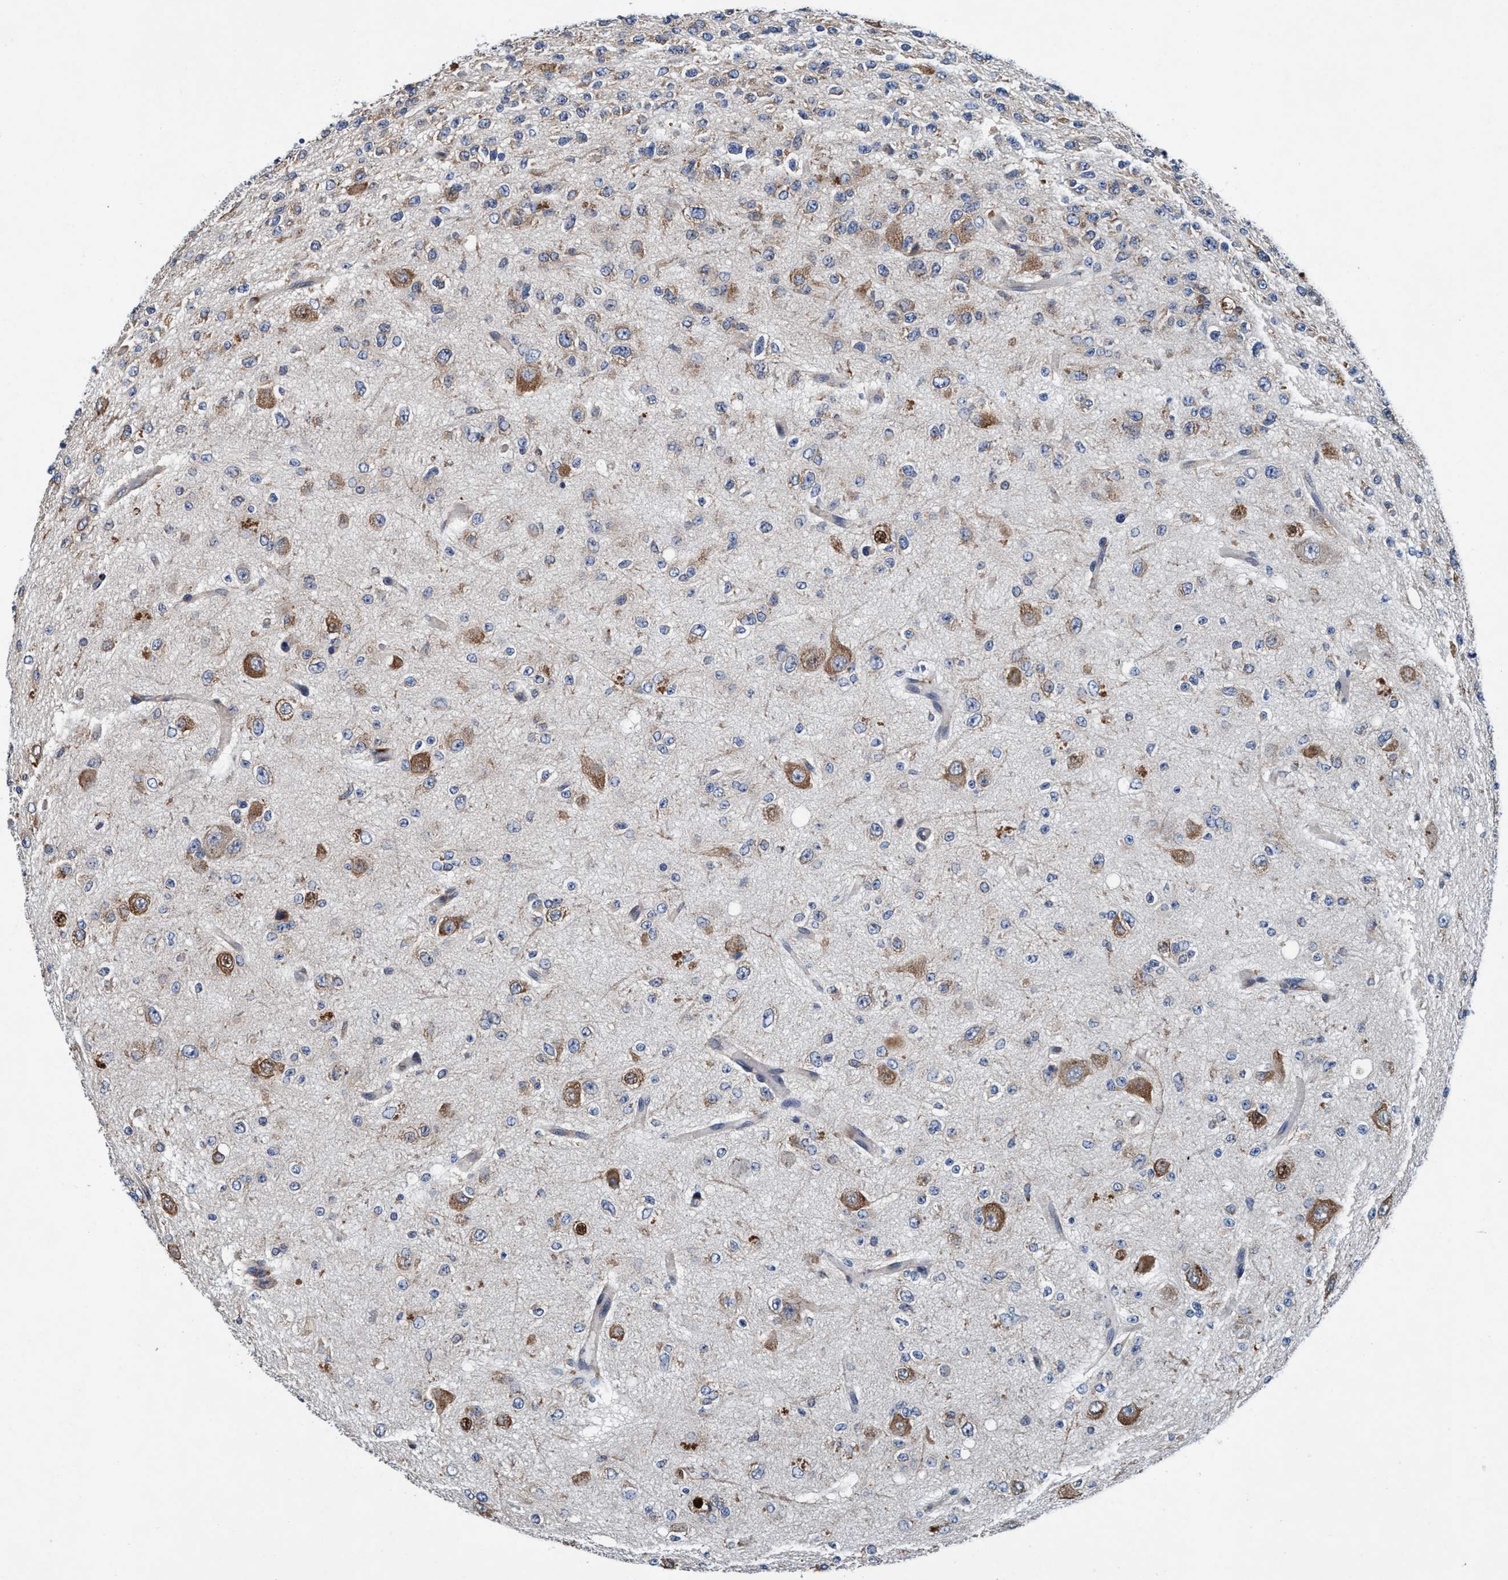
{"staining": {"intensity": "weak", "quantity": ">75%", "location": "cytoplasmic/membranous"}, "tissue": "glioma", "cell_type": "Tumor cells", "image_type": "cancer", "snomed": [{"axis": "morphology", "description": "Glioma, malignant, High grade"}, {"axis": "topography", "description": "pancreas cauda"}], "caption": "IHC histopathology image of glioma stained for a protein (brown), which exhibits low levels of weak cytoplasmic/membranous positivity in about >75% of tumor cells.", "gene": "ENDOG", "patient": {"sex": "male", "age": 60}}